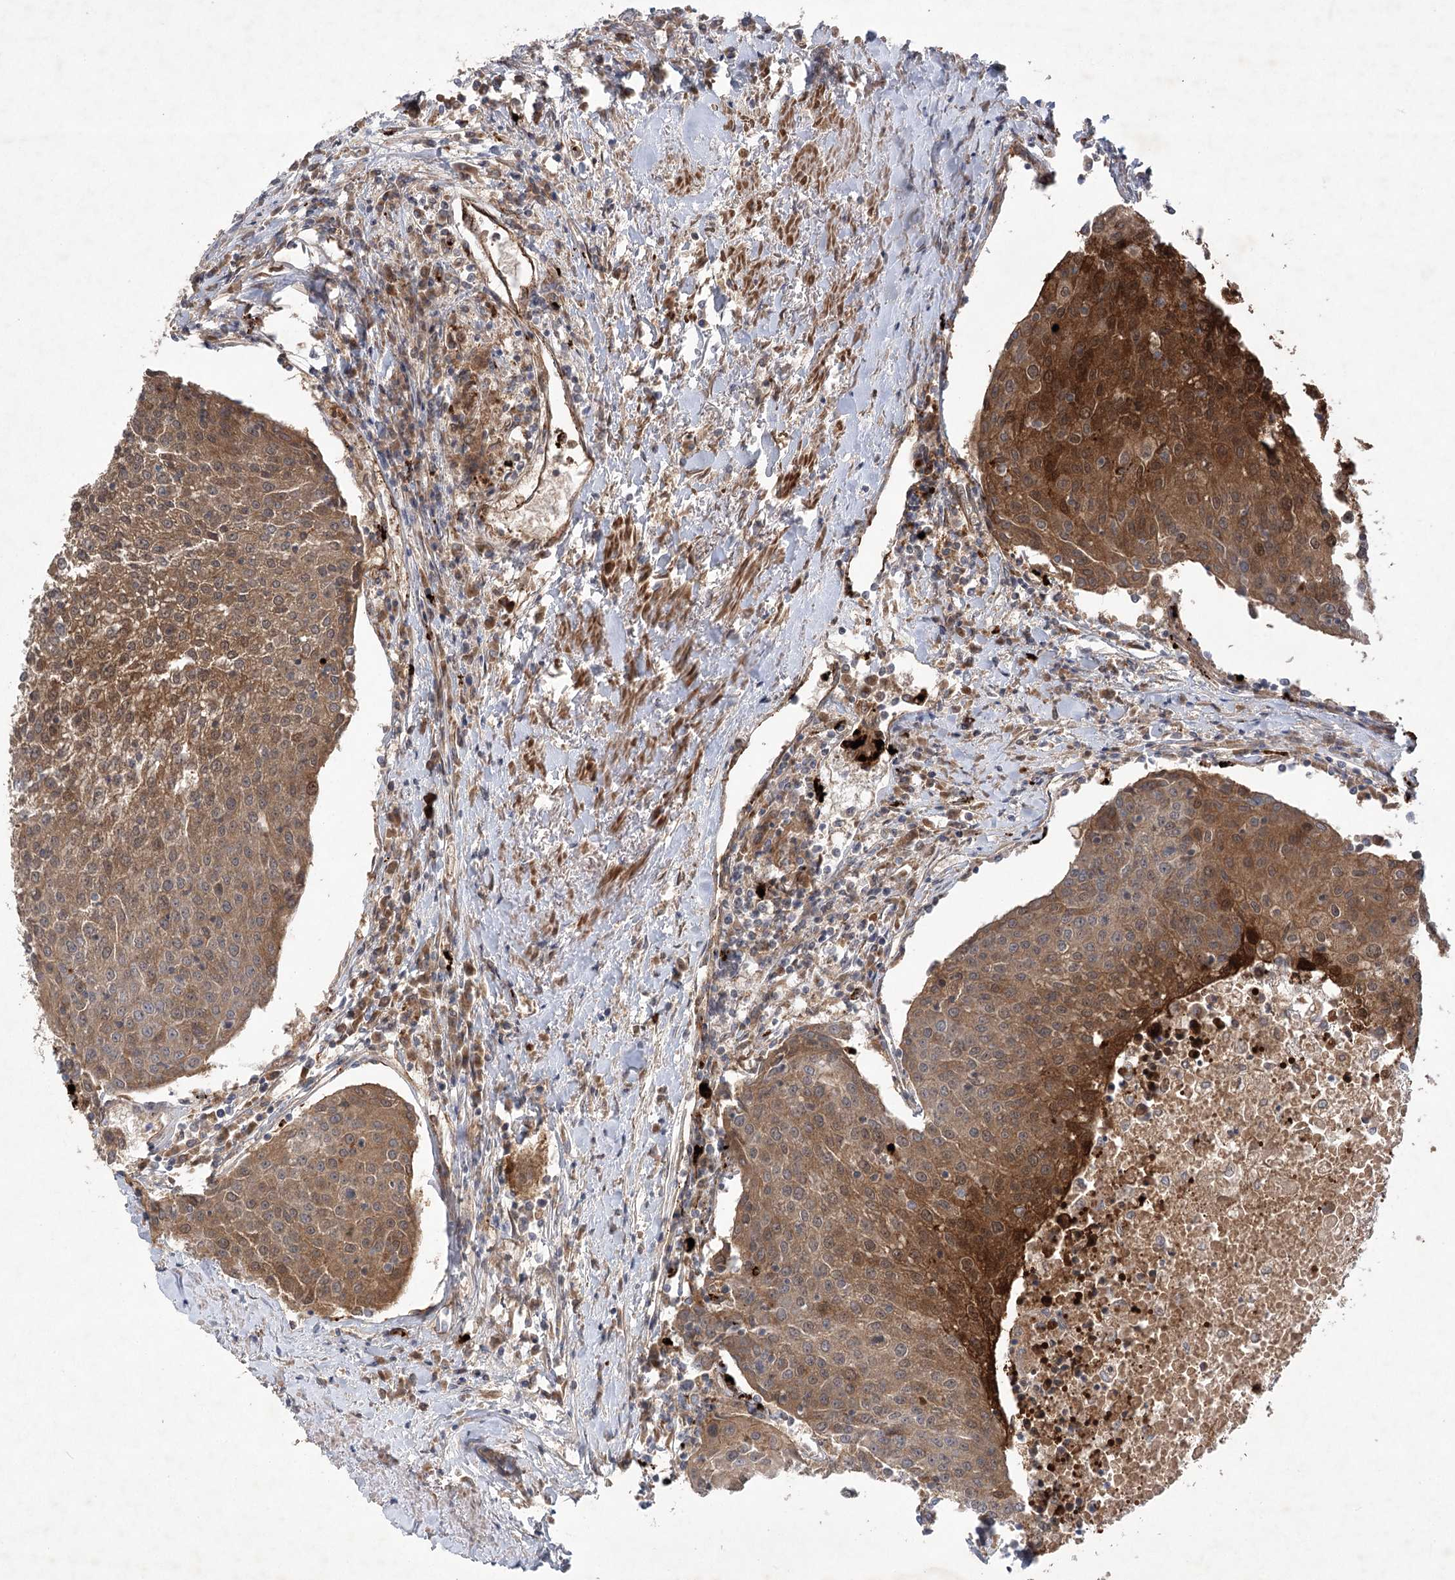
{"staining": {"intensity": "strong", "quantity": ">75%", "location": "cytoplasmic/membranous"}, "tissue": "urothelial cancer", "cell_type": "Tumor cells", "image_type": "cancer", "snomed": [{"axis": "morphology", "description": "Urothelial carcinoma, High grade"}, {"axis": "topography", "description": "Urinary bladder"}], "caption": "IHC (DAB) staining of human urothelial cancer demonstrates strong cytoplasmic/membranous protein staining in approximately >75% of tumor cells. (IHC, brightfield microscopy, high magnification).", "gene": "METTL24", "patient": {"sex": "female", "age": 85}}